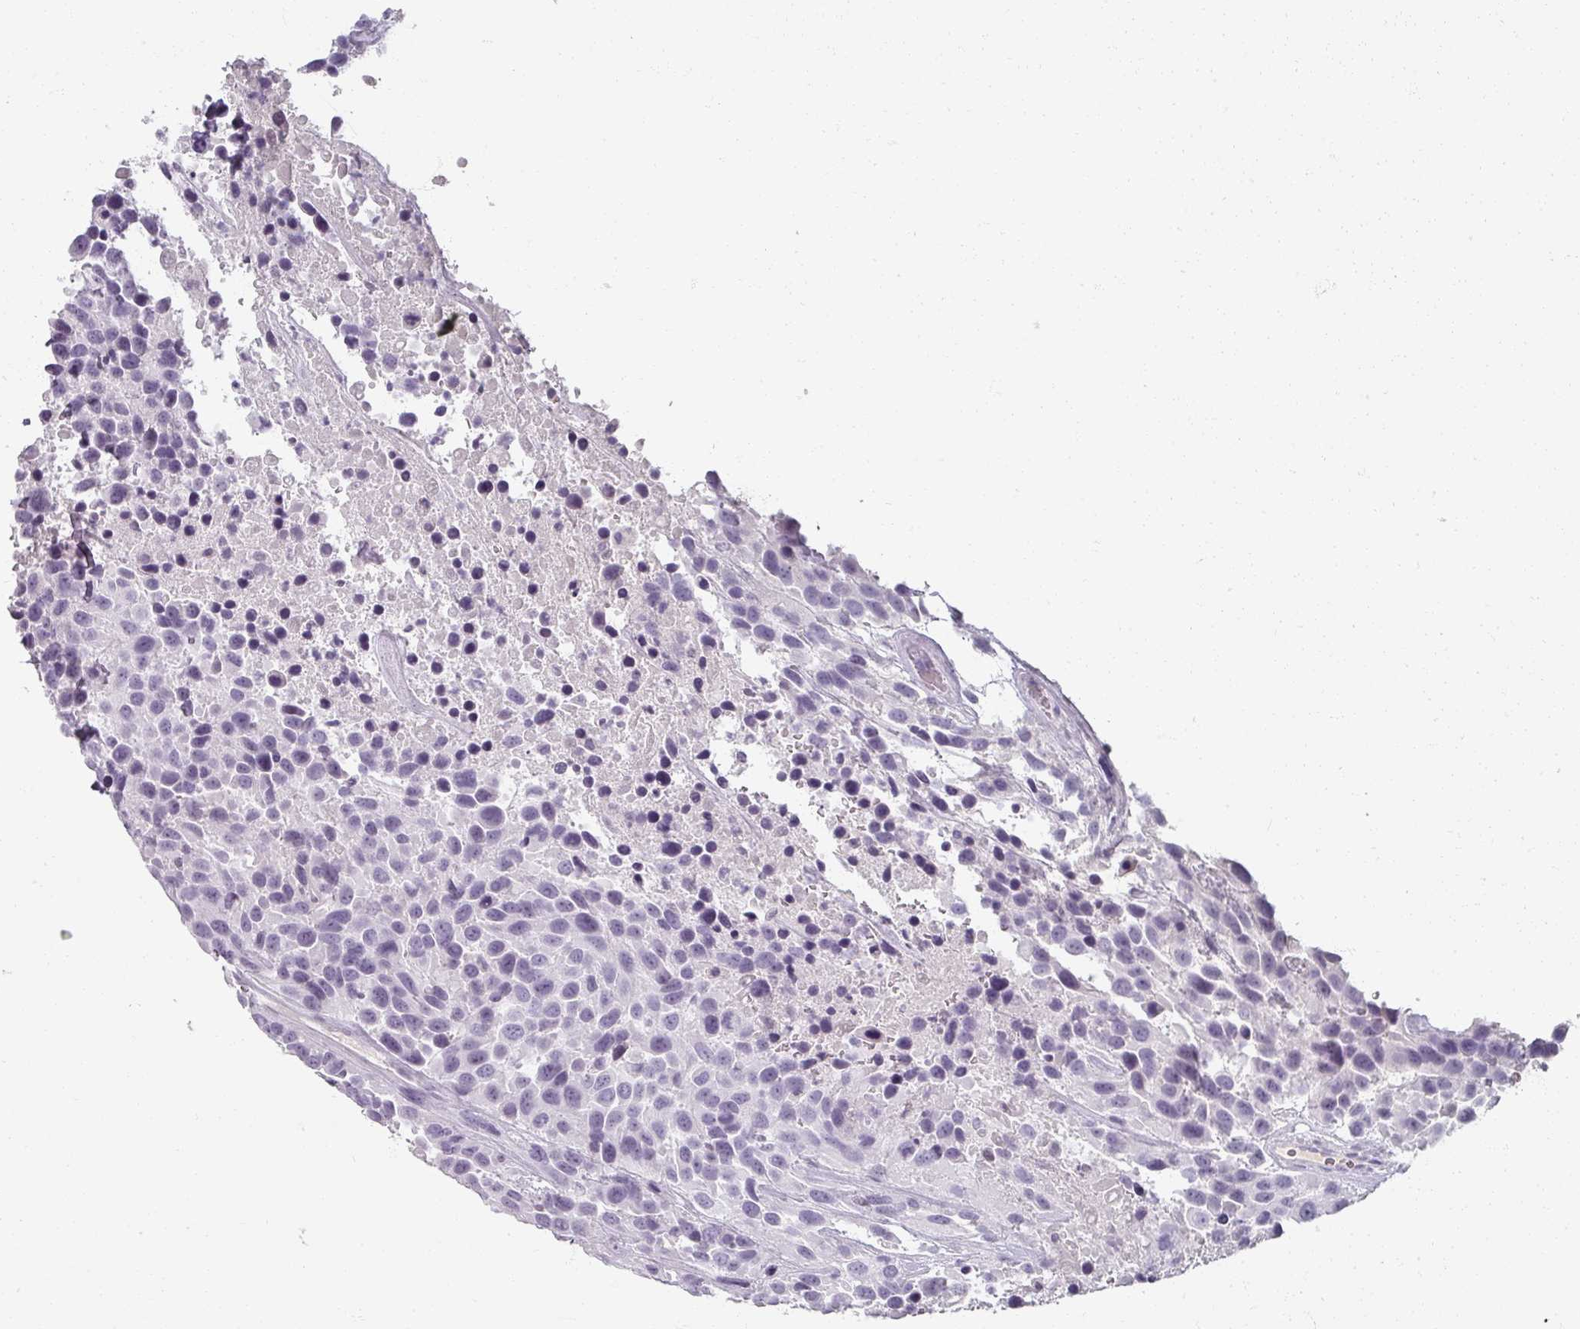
{"staining": {"intensity": "negative", "quantity": "none", "location": "none"}, "tissue": "urothelial cancer", "cell_type": "Tumor cells", "image_type": "cancer", "snomed": [{"axis": "morphology", "description": "Urothelial carcinoma, High grade"}, {"axis": "topography", "description": "Urinary bladder"}], "caption": "Urothelial carcinoma (high-grade) stained for a protein using immunohistochemistry (IHC) reveals no positivity tumor cells.", "gene": "REG3G", "patient": {"sex": "female", "age": 70}}